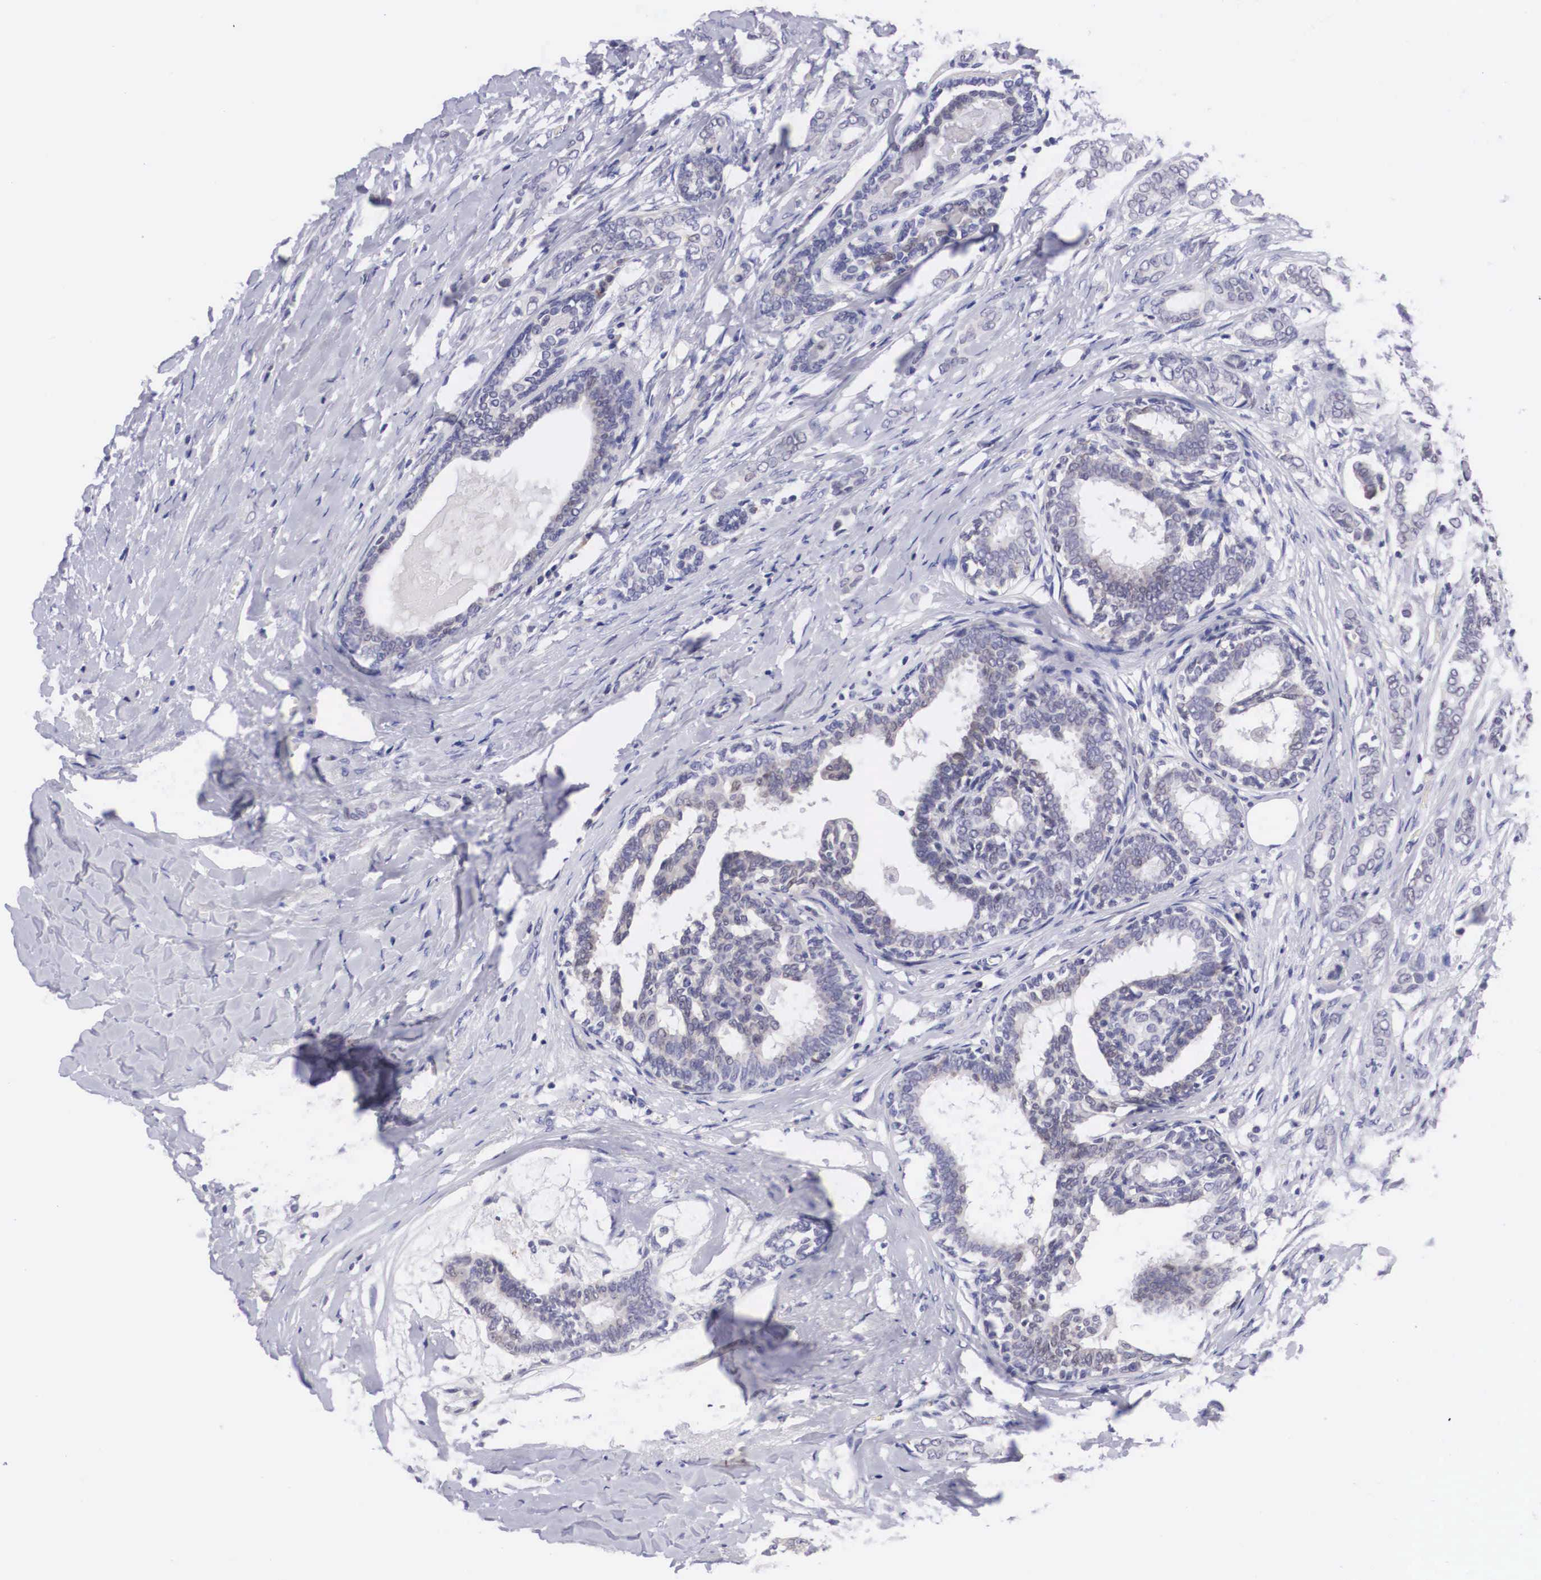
{"staining": {"intensity": "weak", "quantity": "25%-75%", "location": "cytoplasmic/membranous"}, "tissue": "breast cancer", "cell_type": "Tumor cells", "image_type": "cancer", "snomed": [{"axis": "morphology", "description": "Duct carcinoma"}, {"axis": "topography", "description": "Breast"}], "caption": "The immunohistochemical stain labels weak cytoplasmic/membranous expression in tumor cells of breast cancer tissue. The staining was performed using DAB to visualize the protein expression in brown, while the nuclei were stained in blue with hematoxylin (Magnification: 20x).", "gene": "SOX11", "patient": {"sex": "female", "age": 50}}